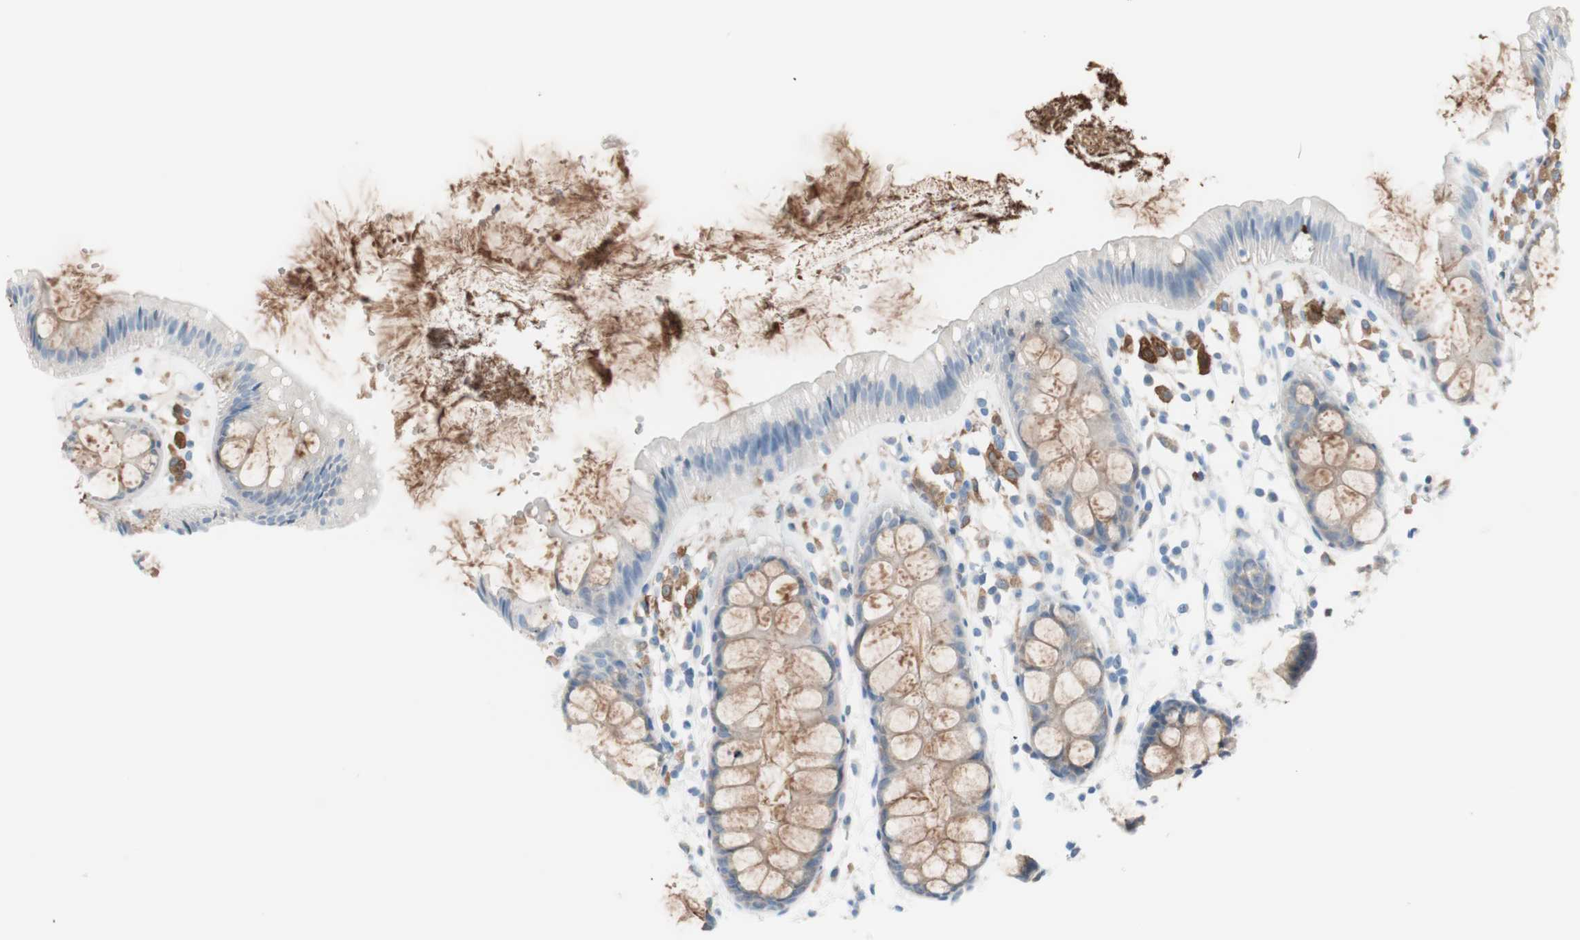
{"staining": {"intensity": "moderate", "quantity": ">75%", "location": "cytoplasmic/membranous"}, "tissue": "rectum", "cell_type": "Glandular cells", "image_type": "normal", "snomed": [{"axis": "morphology", "description": "Normal tissue, NOS"}, {"axis": "topography", "description": "Rectum"}], "caption": "Protein staining demonstrates moderate cytoplasmic/membranous staining in approximately >75% of glandular cells in normal rectum. (DAB IHC, brown staining for protein, blue staining for nuclei).", "gene": "GLUL", "patient": {"sex": "female", "age": 66}}